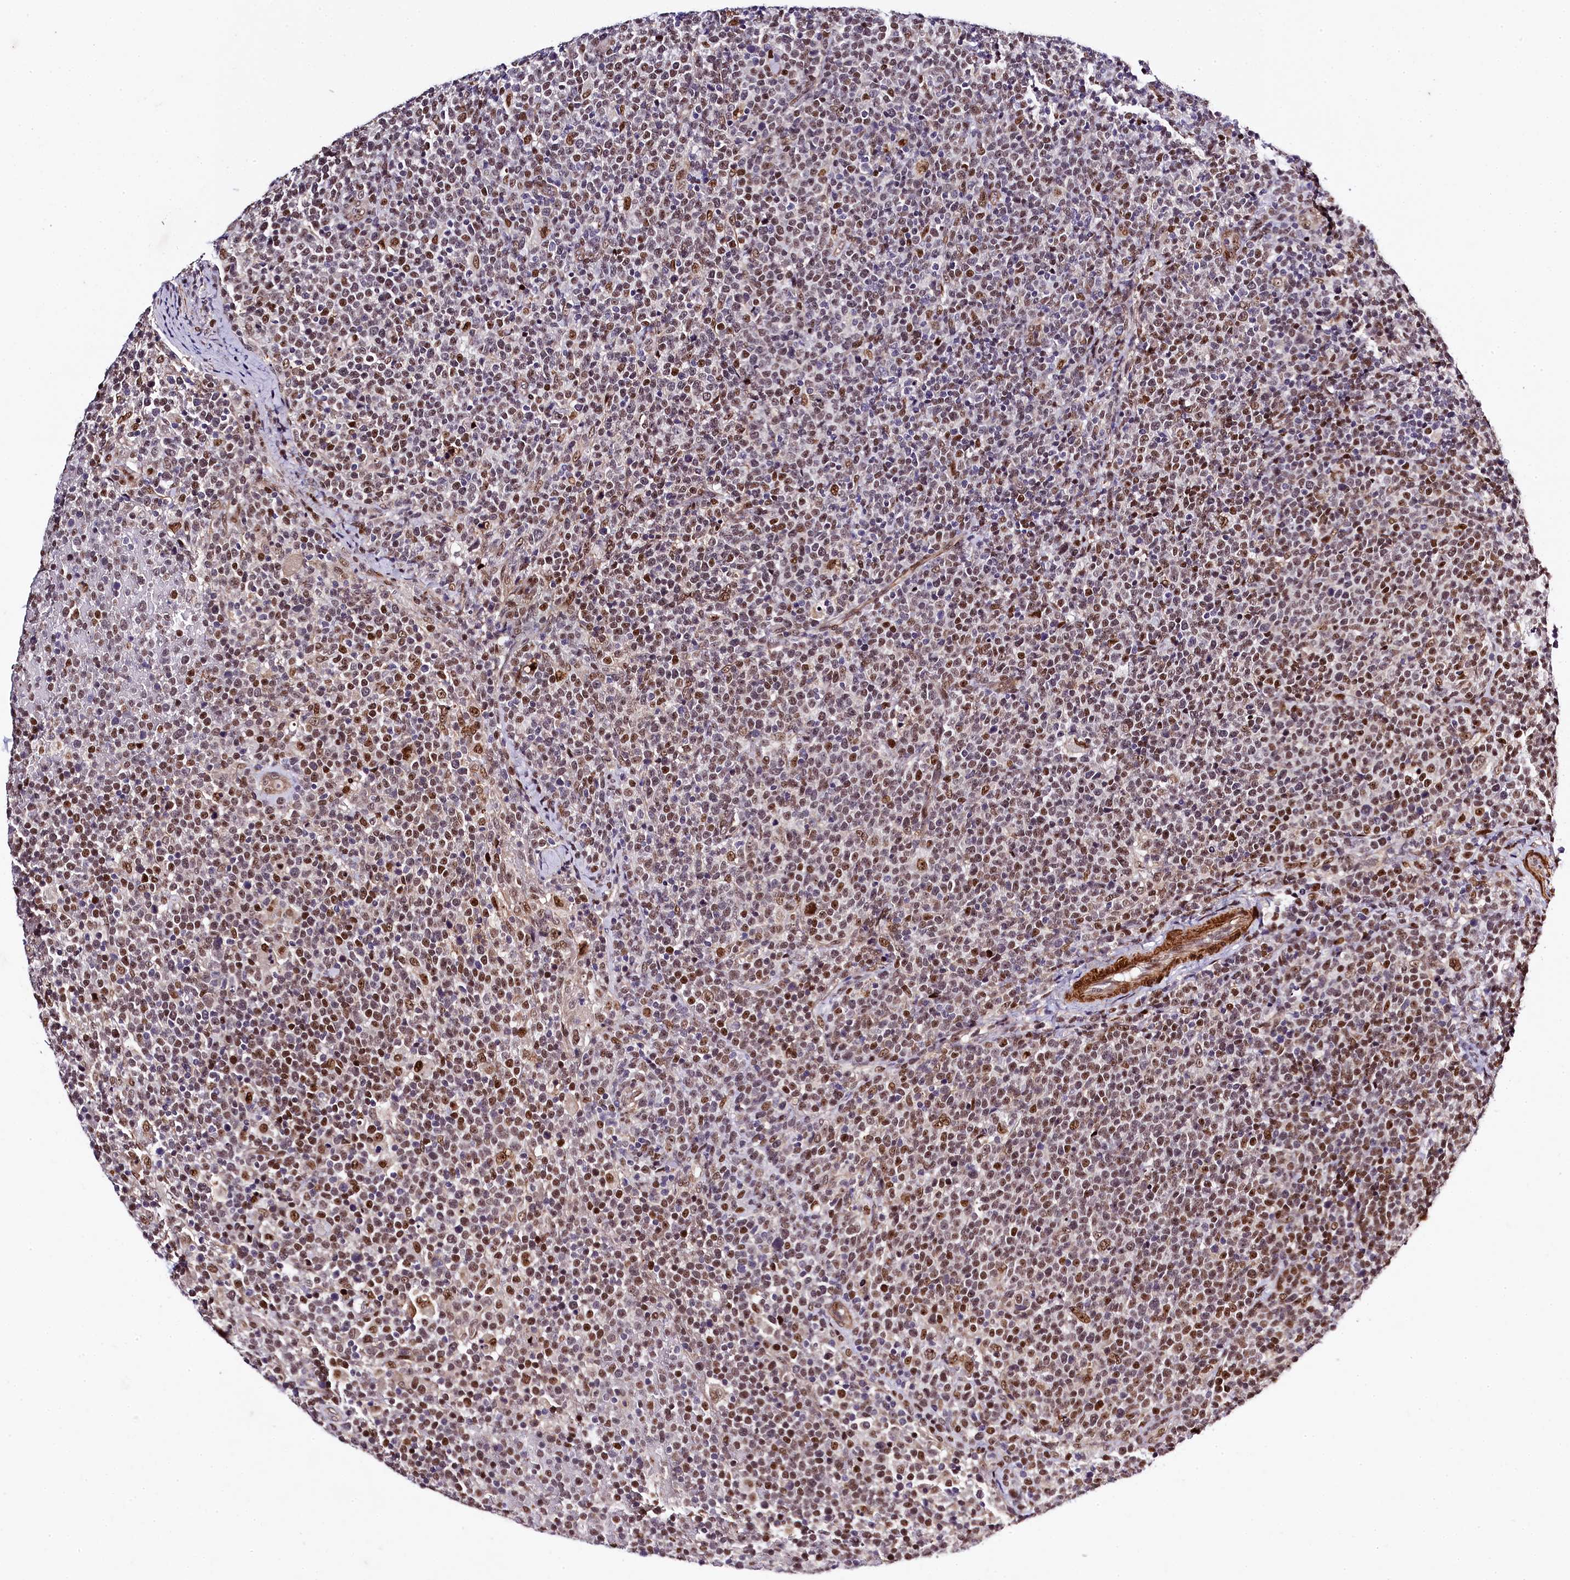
{"staining": {"intensity": "moderate", "quantity": "25%-75%", "location": "nuclear"}, "tissue": "lymphoma", "cell_type": "Tumor cells", "image_type": "cancer", "snomed": [{"axis": "morphology", "description": "Malignant lymphoma, non-Hodgkin's type, High grade"}, {"axis": "topography", "description": "Lymph node"}], "caption": "DAB (3,3'-diaminobenzidine) immunohistochemical staining of malignant lymphoma, non-Hodgkin's type (high-grade) exhibits moderate nuclear protein expression in about 25%-75% of tumor cells. (DAB IHC, brown staining for protein, blue staining for nuclei).", "gene": "SAMD10", "patient": {"sex": "male", "age": 61}}